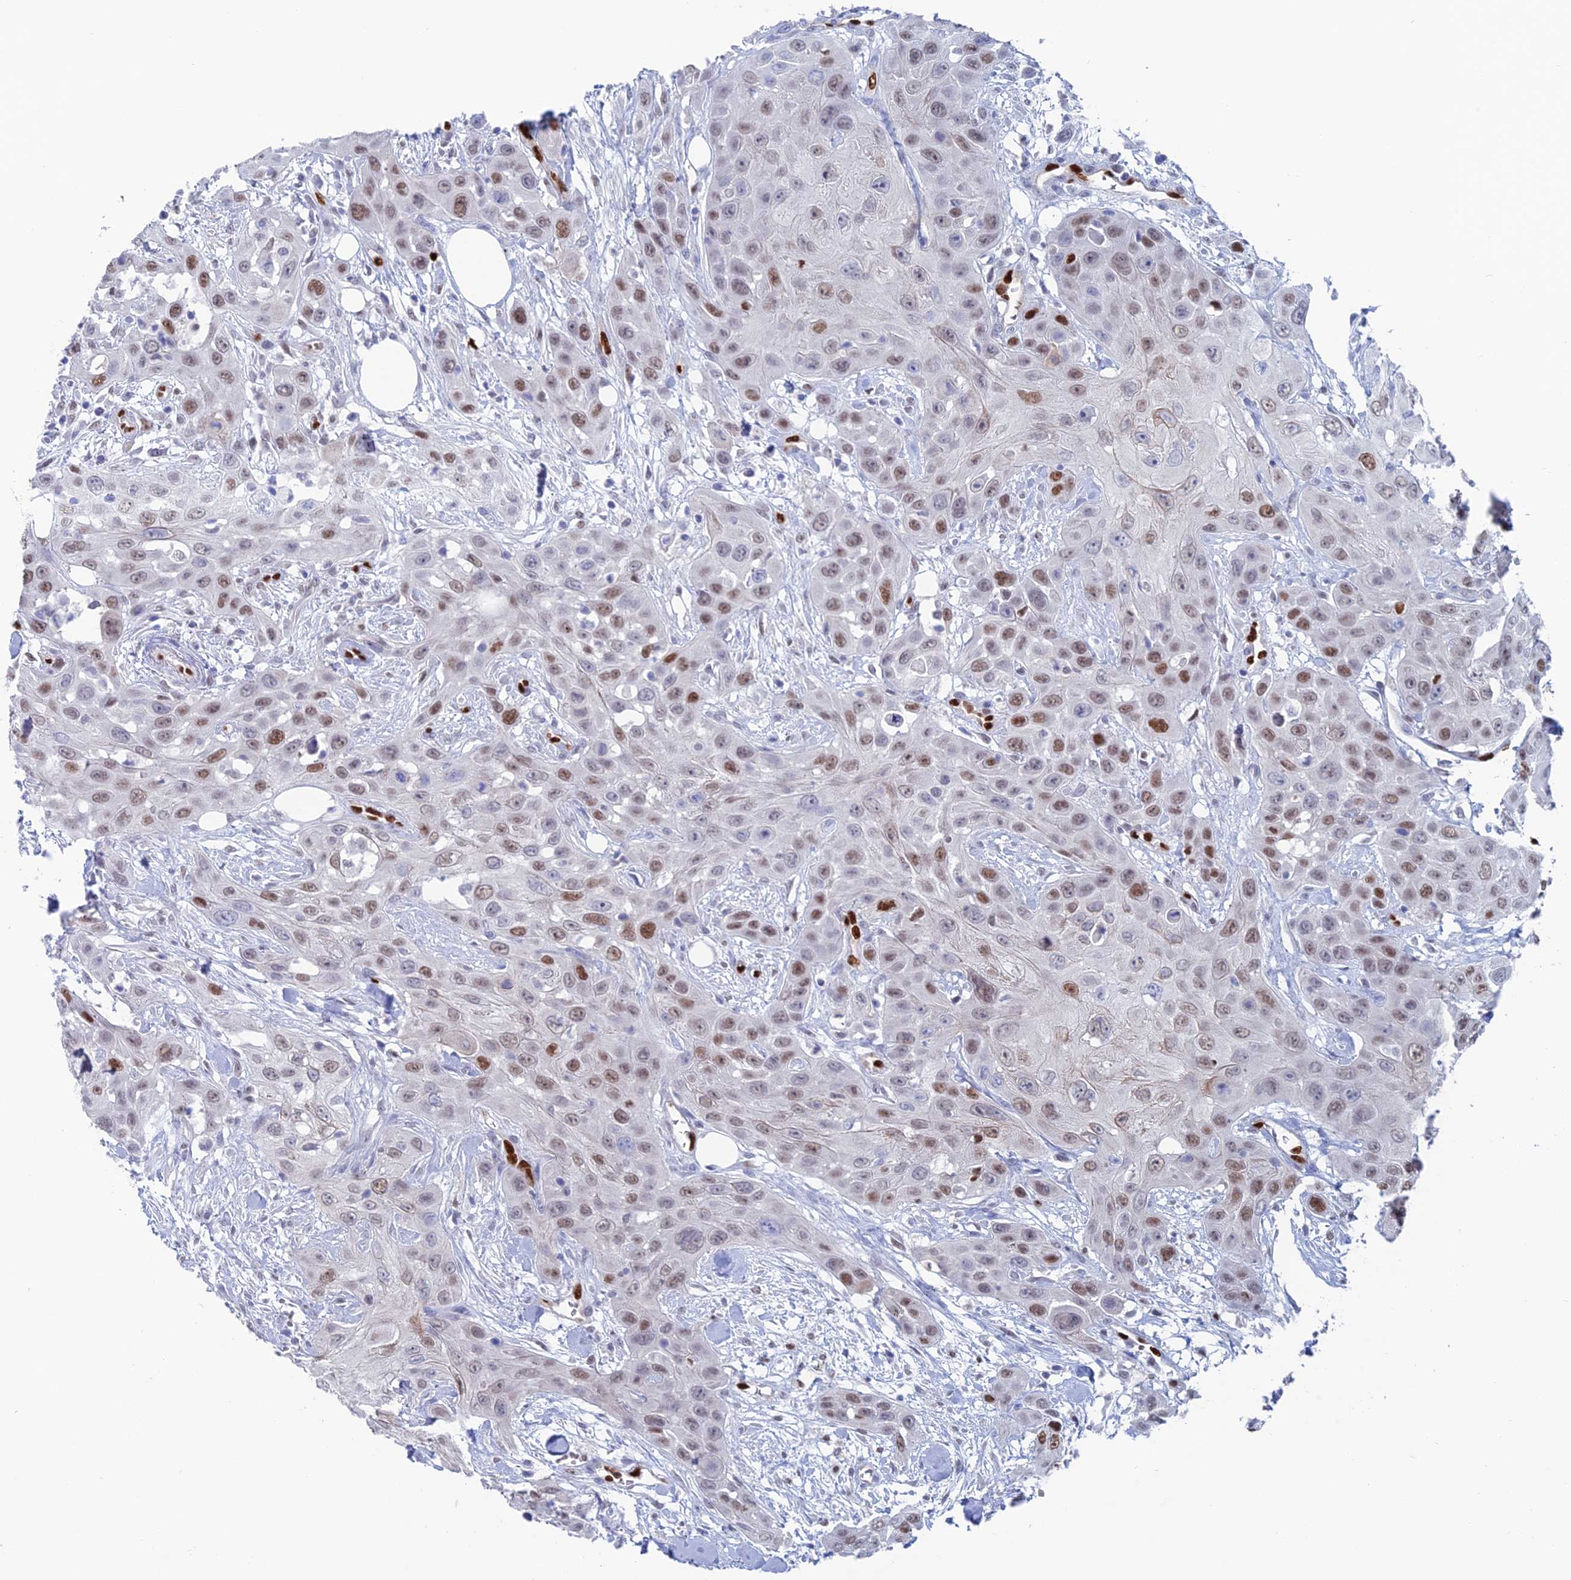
{"staining": {"intensity": "moderate", "quantity": "25%-75%", "location": "nuclear"}, "tissue": "head and neck cancer", "cell_type": "Tumor cells", "image_type": "cancer", "snomed": [{"axis": "morphology", "description": "Squamous cell carcinoma, NOS"}, {"axis": "topography", "description": "Head-Neck"}], "caption": "This micrograph shows head and neck cancer (squamous cell carcinoma) stained with IHC to label a protein in brown. The nuclear of tumor cells show moderate positivity for the protein. Nuclei are counter-stained blue.", "gene": "NOL4L", "patient": {"sex": "male", "age": 81}}